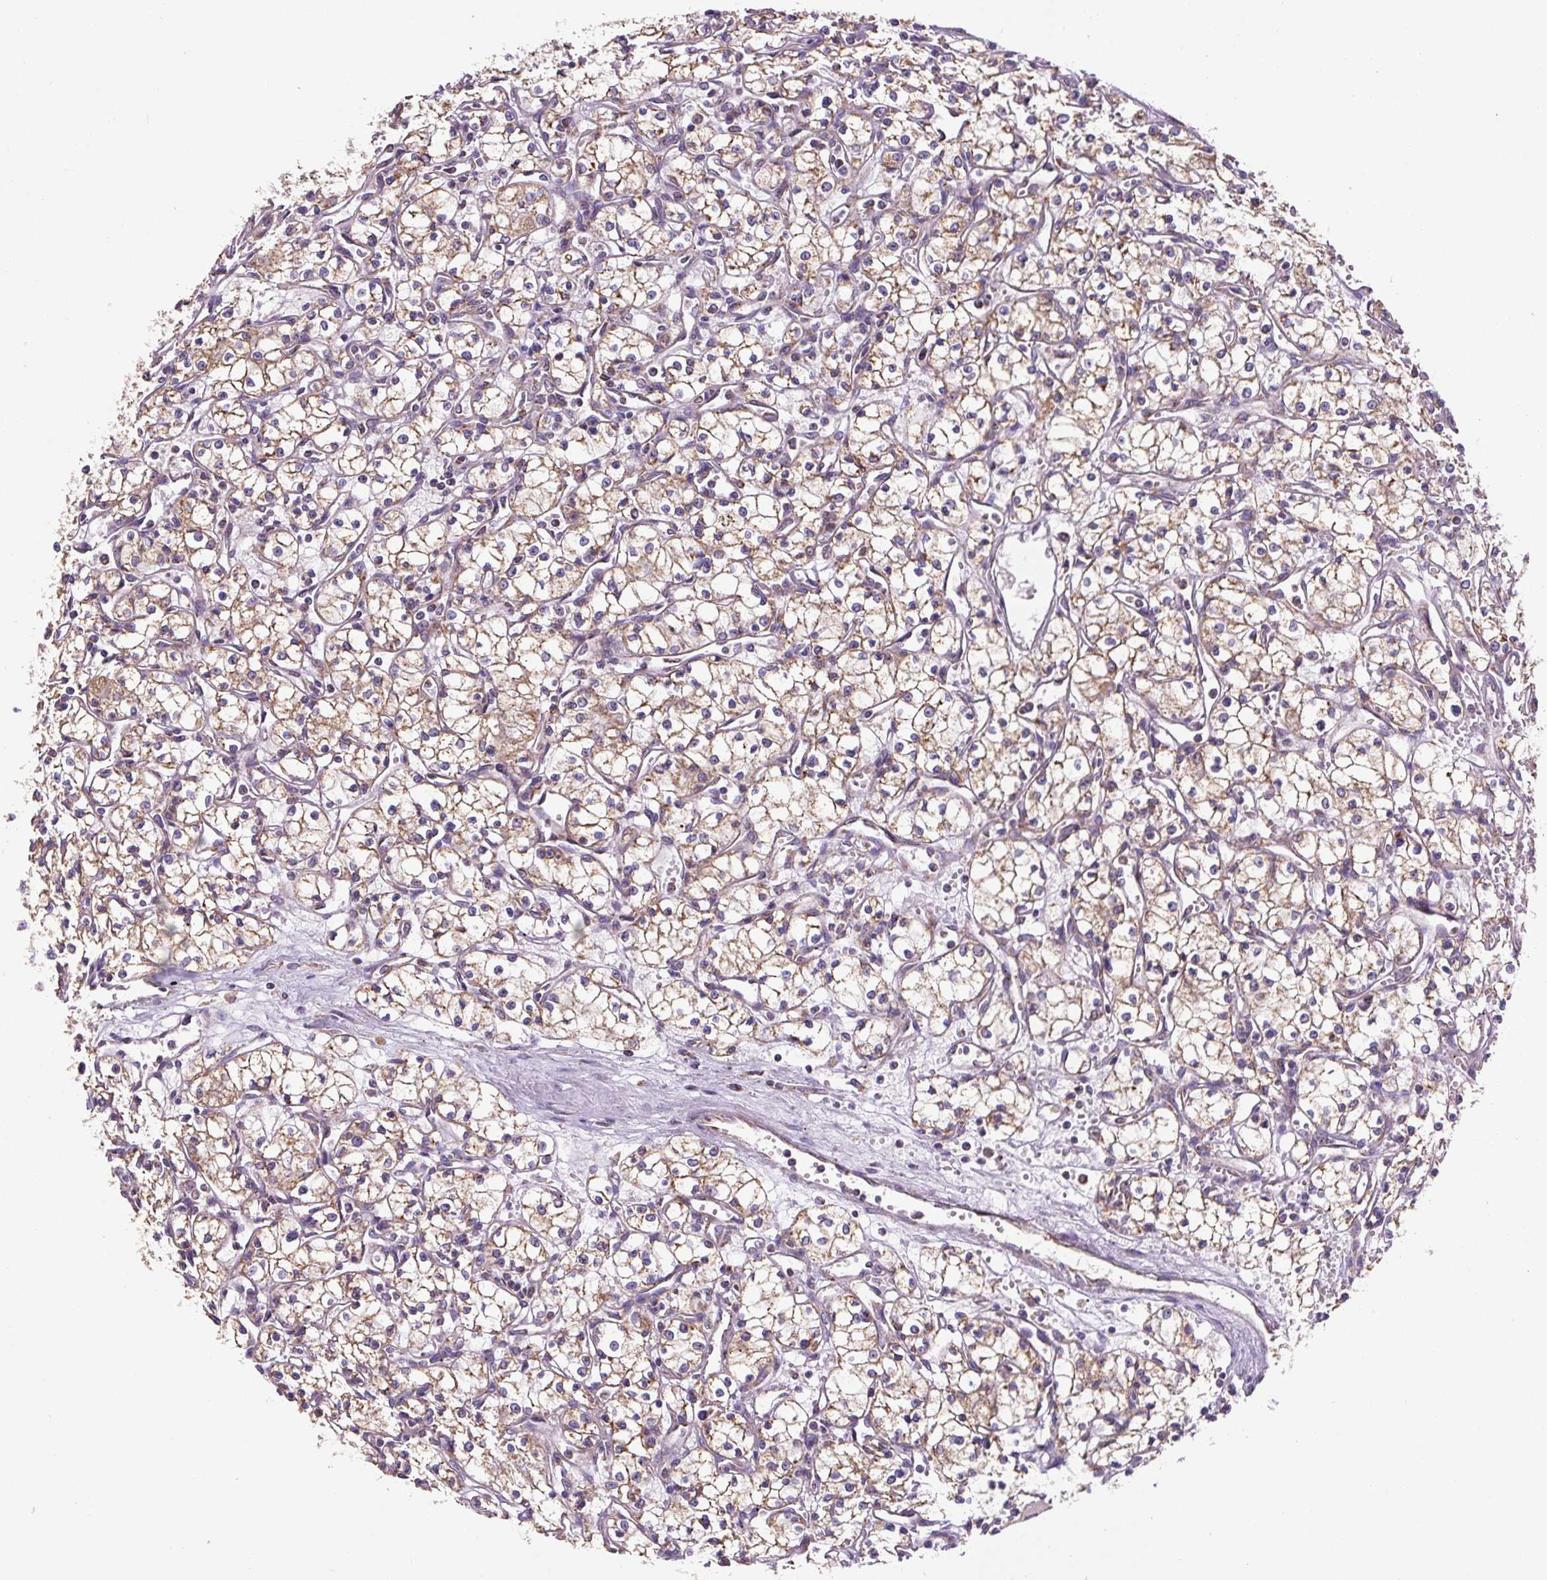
{"staining": {"intensity": "moderate", "quantity": ">75%", "location": "cytoplasmic/membranous"}, "tissue": "renal cancer", "cell_type": "Tumor cells", "image_type": "cancer", "snomed": [{"axis": "morphology", "description": "Adenocarcinoma, NOS"}, {"axis": "topography", "description": "Kidney"}], "caption": "Human renal cancer (adenocarcinoma) stained with a protein marker shows moderate staining in tumor cells.", "gene": "MFSD9", "patient": {"sex": "male", "age": 59}}